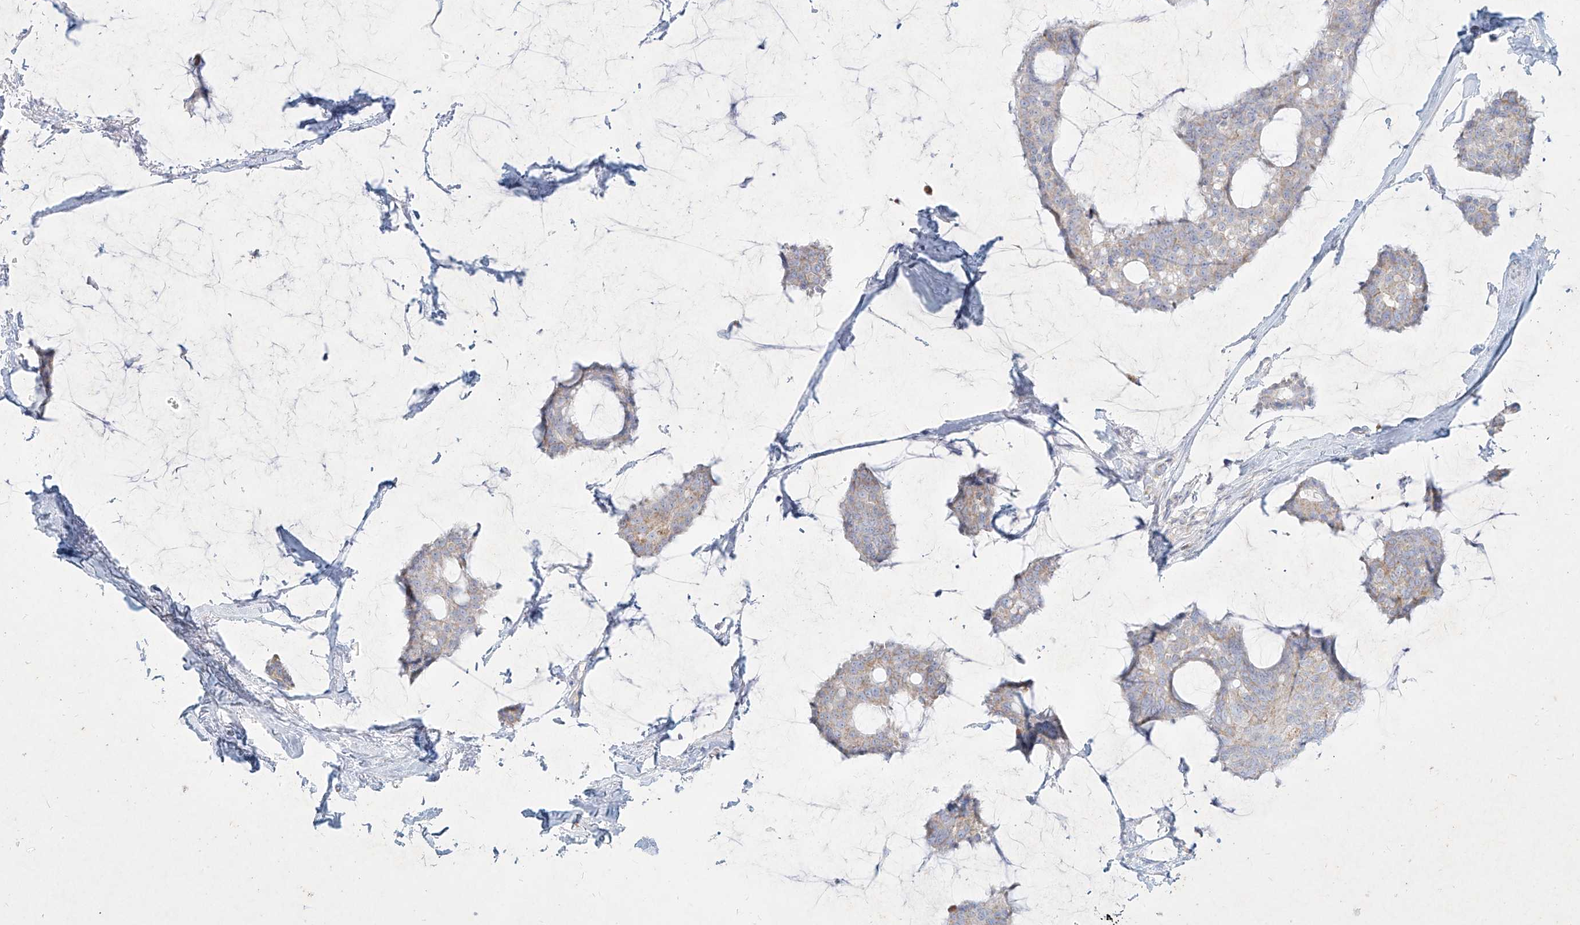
{"staining": {"intensity": "weak", "quantity": "25%-75%", "location": "cytoplasmic/membranous"}, "tissue": "breast cancer", "cell_type": "Tumor cells", "image_type": "cancer", "snomed": [{"axis": "morphology", "description": "Duct carcinoma"}, {"axis": "topography", "description": "Breast"}], "caption": "Tumor cells demonstrate low levels of weak cytoplasmic/membranous expression in about 25%-75% of cells in human breast infiltrating ductal carcinoma. (Brightfield microscopy of DAB IHC at high magnification).", "gene": "MTX2", "patient": {"sex": "female", "age": 93}}